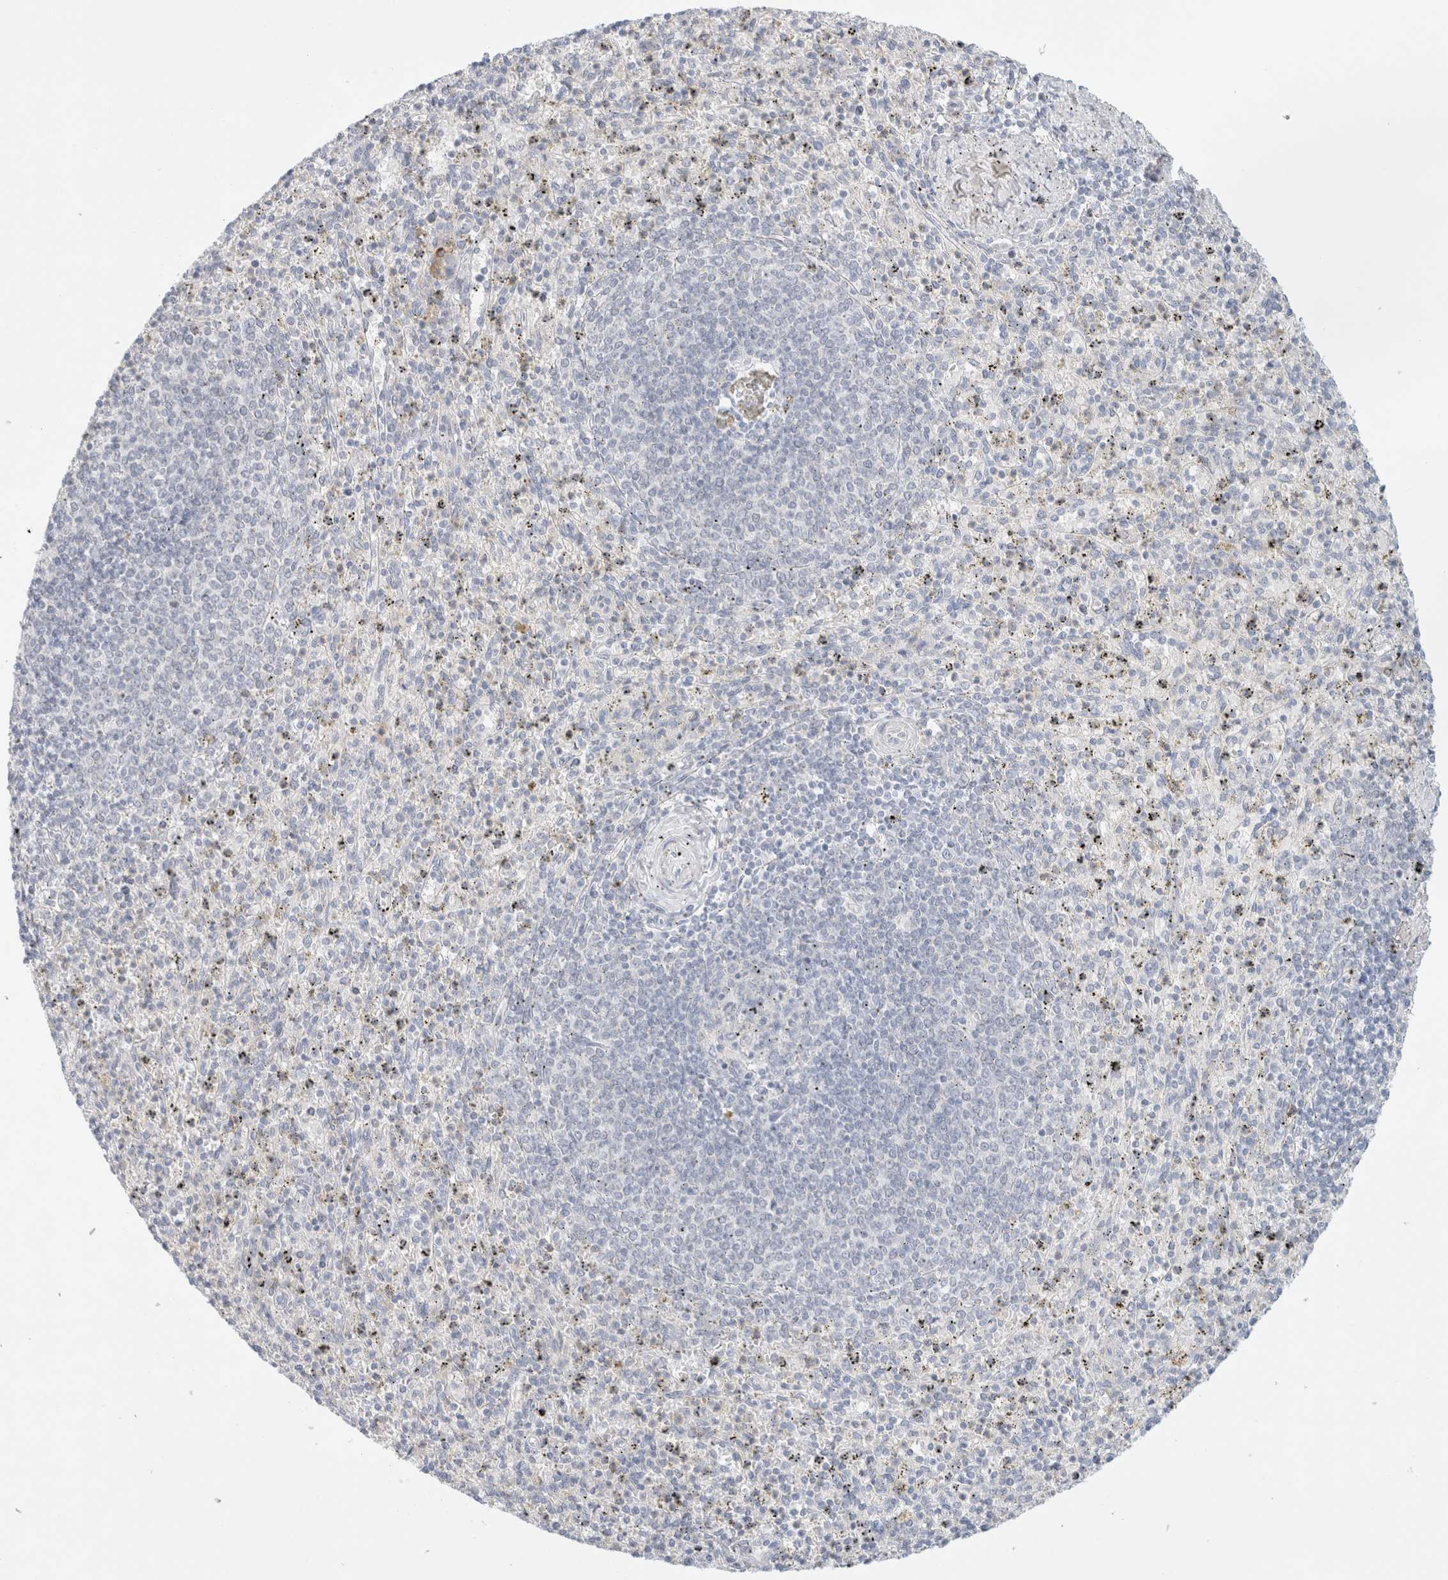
{"staining": {"intensity": "negative", "quantity": "none", "location": "none"}, "tissue": "spleen", "cell_type": "Cells in red pulp", "image_type": "normal", "snomed": [{"axis": "morphology", "description": "Normal tissue, NOS"}, {"axis": "topography", "description": "Spleen"}], "caption": "A high-resolution image shows immunohistochemistry (IHC) staining of unremarkable spleen, which reveals no significant expression in cells in red pulp. The staining is performed using DAB (3,3'-diaminobenzidine) brown chromogen with nuclei counter-stained in using hematoxylin.", "gene": "HEXD", "patient": {"sex": "male", "age": 72}}